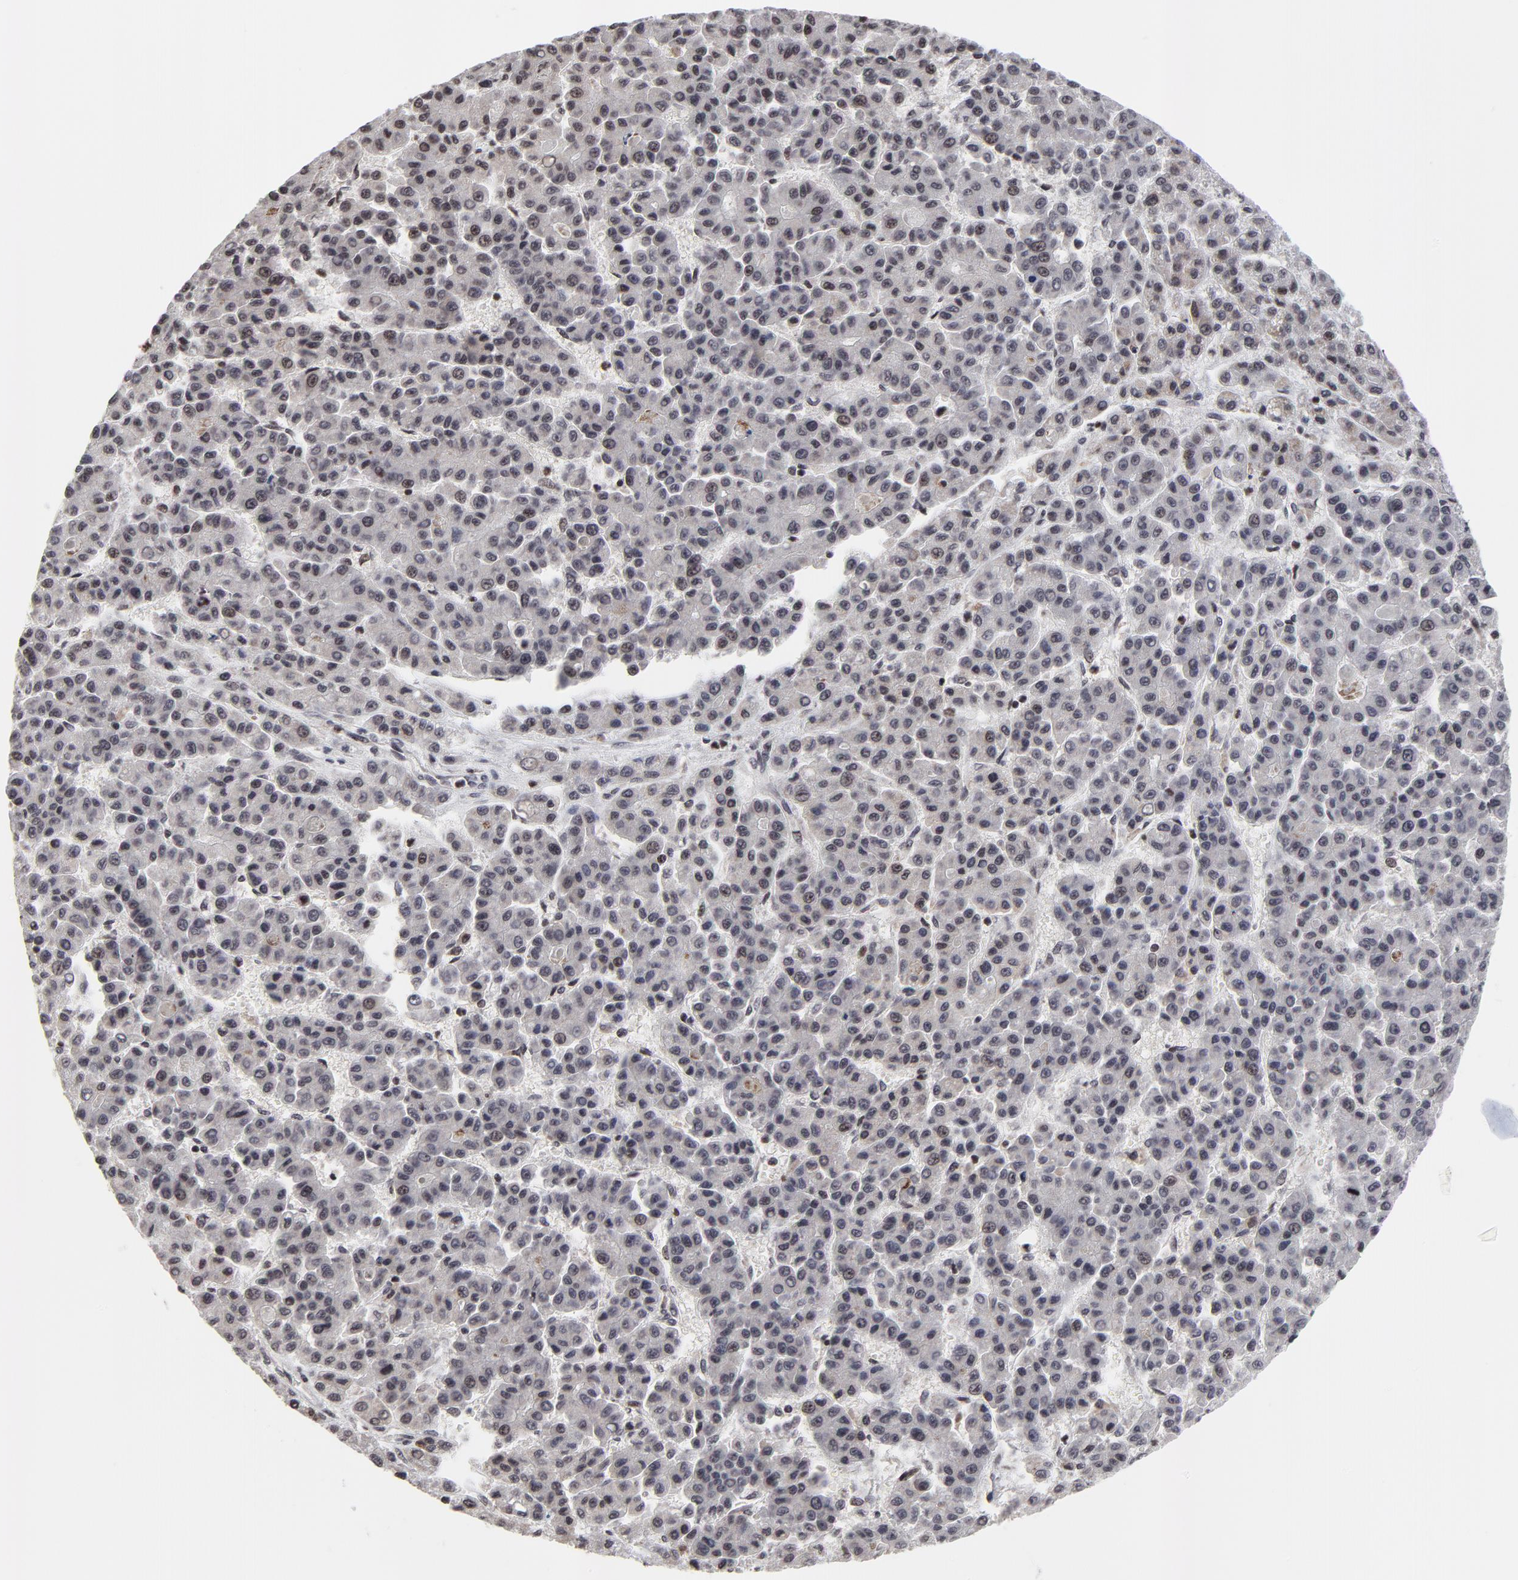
{"staining": {"intensity": "weak", "quantity": "25%-75%", "location": "nuclear"}, "tissue": "liver cancer", "cell_type": "Tumor cells", "image_type": "cancer", "snomed": [{"axis": "morphology", "description": "Carcinoma, Hepatocellular, NOS"}, {"axis": "topography", "description": "Liver"}], "caption": "DAB immunohistochemical staining of human liver cancer (hepatocellular carcinoma) exhibits weak nuclear protein positivity in approximately 25%-75% of tumor cells. The staining was performed using DAB, with brown indicating positive protein expression. Nuclei are stained blue with hematoxylin.", "gene": "ZNF777", "patient": {"sex": "male", "age": 70}}